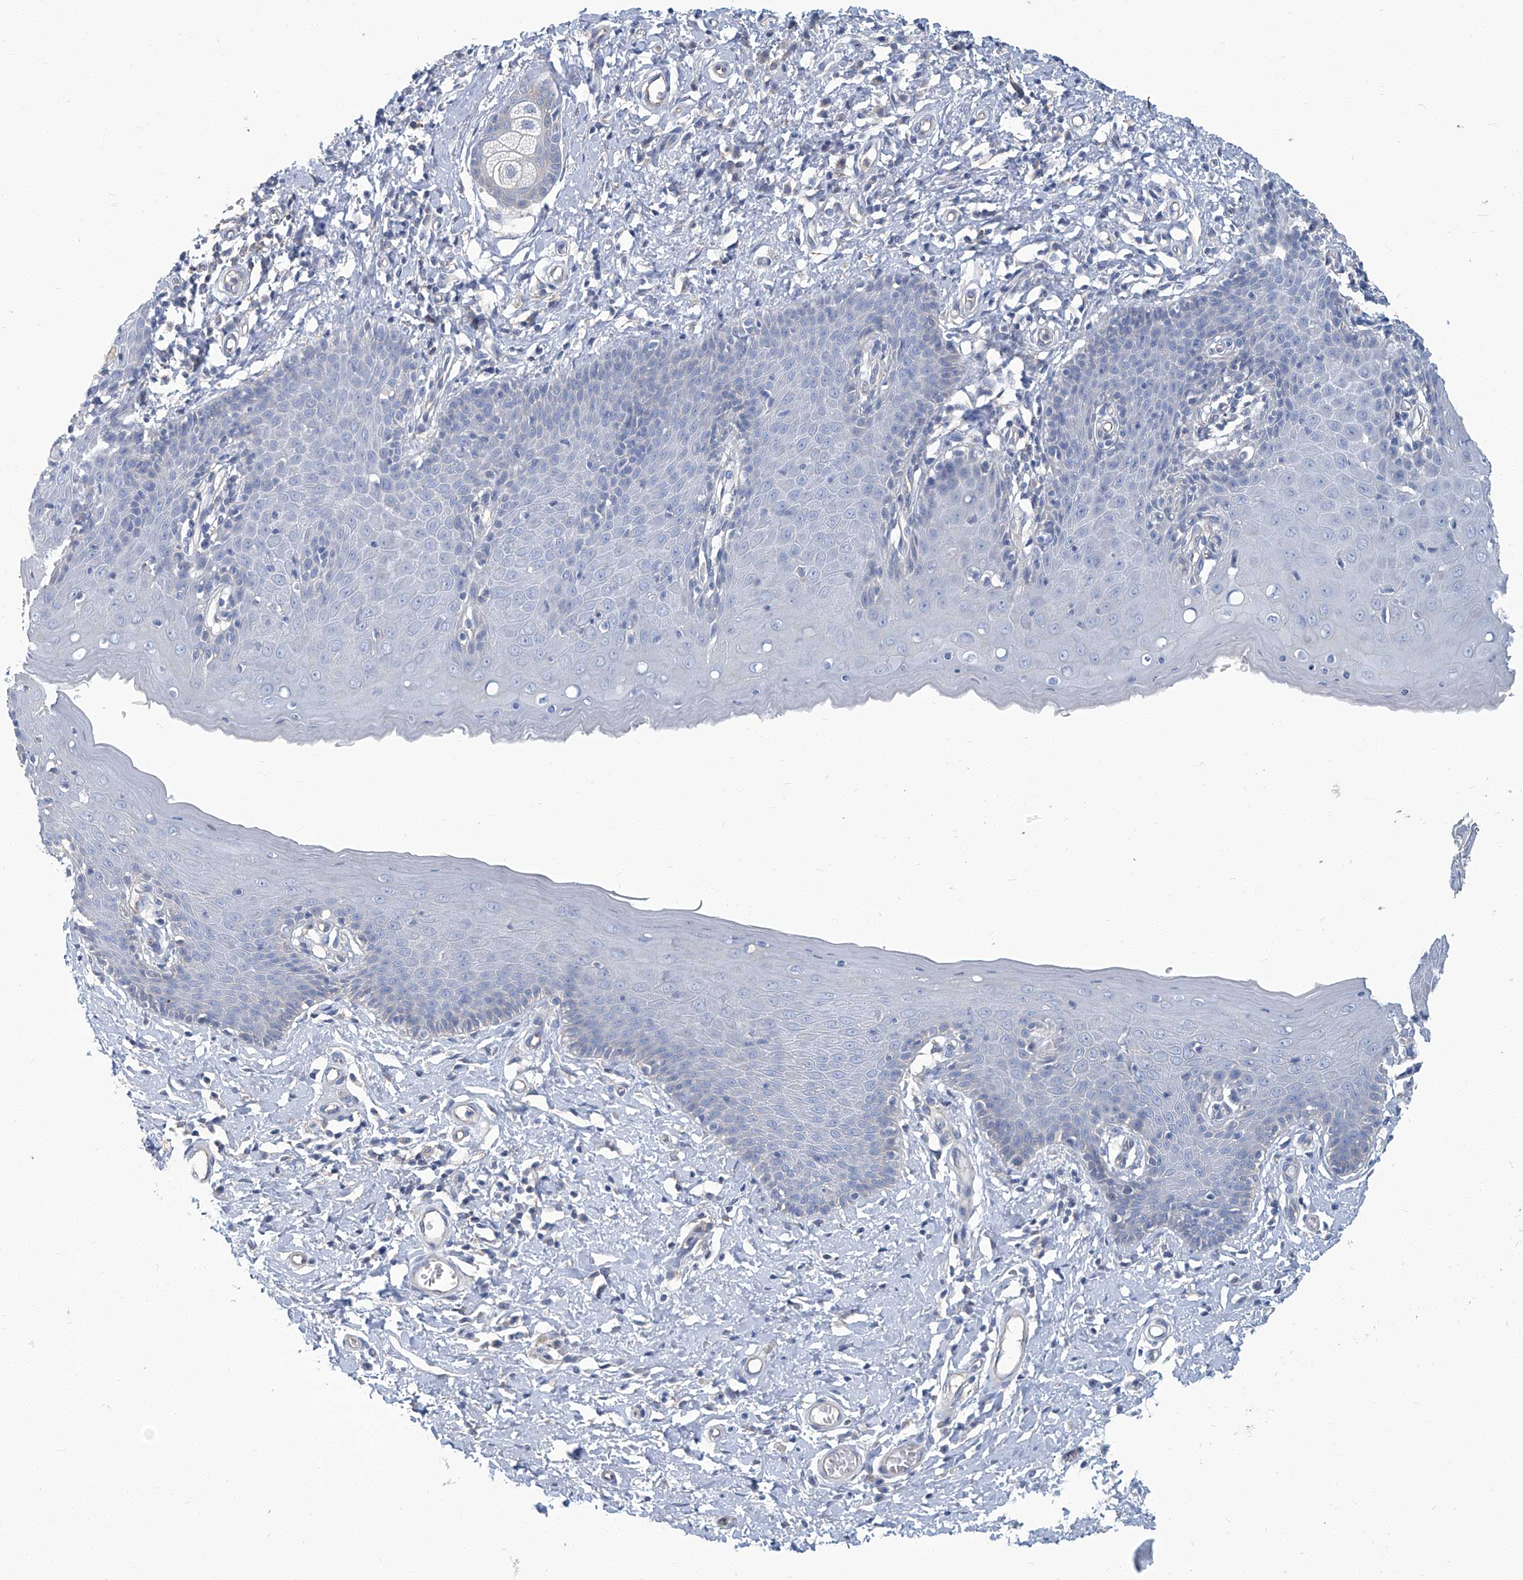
{"staining": {"intensity": "negative", "quantity": "none", "location": "none"}, "tissue": "skin", "cell_type": "Epidermal cells", "image_type": "normal", "snomed": [{"axis": "morphology", "description": "Normal tissue, NOS"}, {"axis": "topography", "description": "Vulva"}], "caption": "Epidermal cells show no significant staining in normal skin.", "gene": "PFKL", "patient": {"sex": "female", "age": 66}}